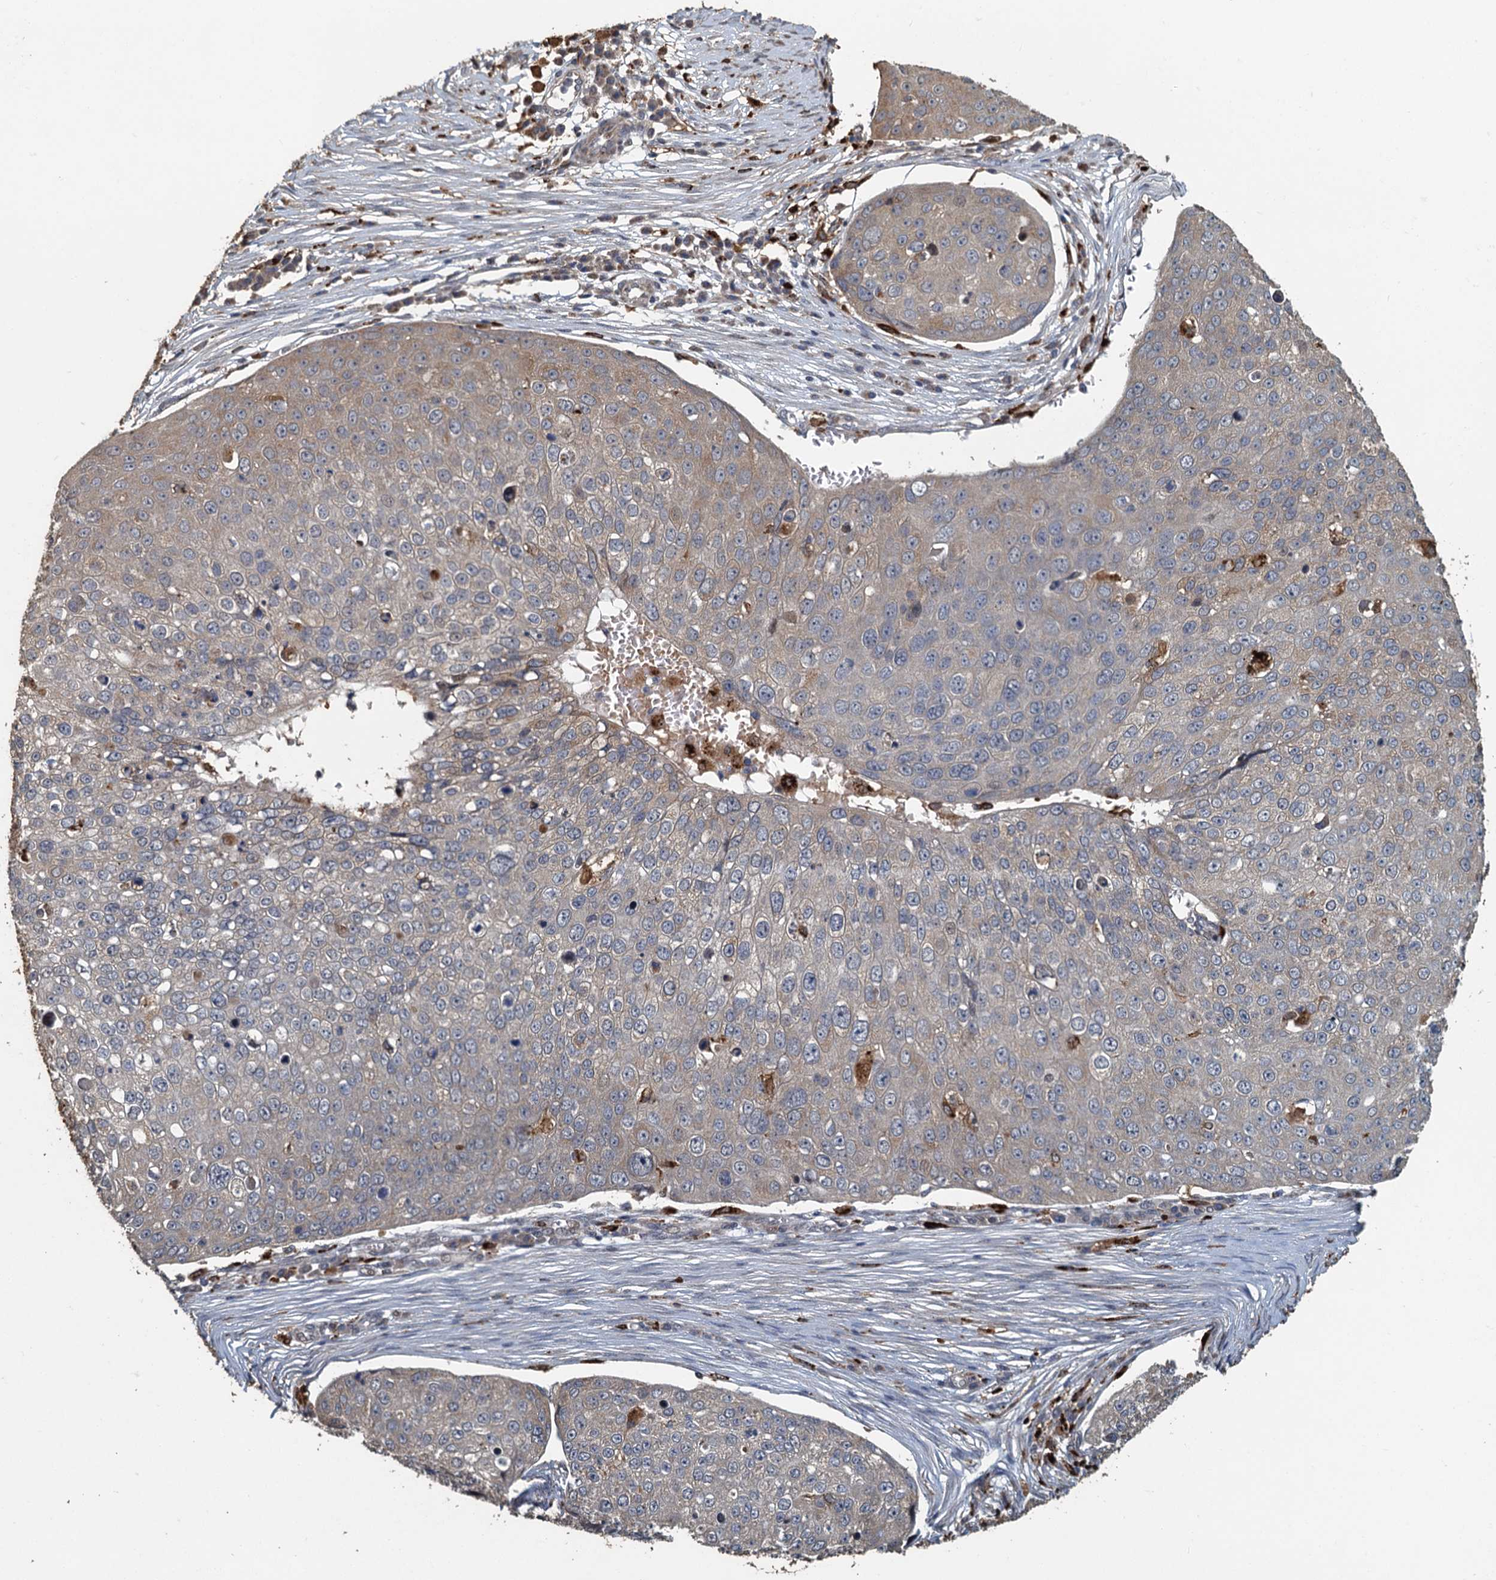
{"staining": {"intensity": "weak", "quantity": "<25%", "location": "cytoplasmic/membranous"}, "tissue": "skin cancer", "cell_type": "Tumor cells", "image_type": "cancer", "snomed": [{"axis": "morphology", "description": "Squamous cell carcinoma, NOS"}, {"axis": "topography", "description": "Skin"}], "caption": "Immunohistochemistry histopathology image of human skin squamous cell carcinoma stained for a protein (brown), which exhibits no staining in tumor cells. (DAB (3,3'-diaminobenzidine) IHC with hematoxylin counter stain).", "gene": "AGRN", "patient": {"sex": "male", "age": 71}}